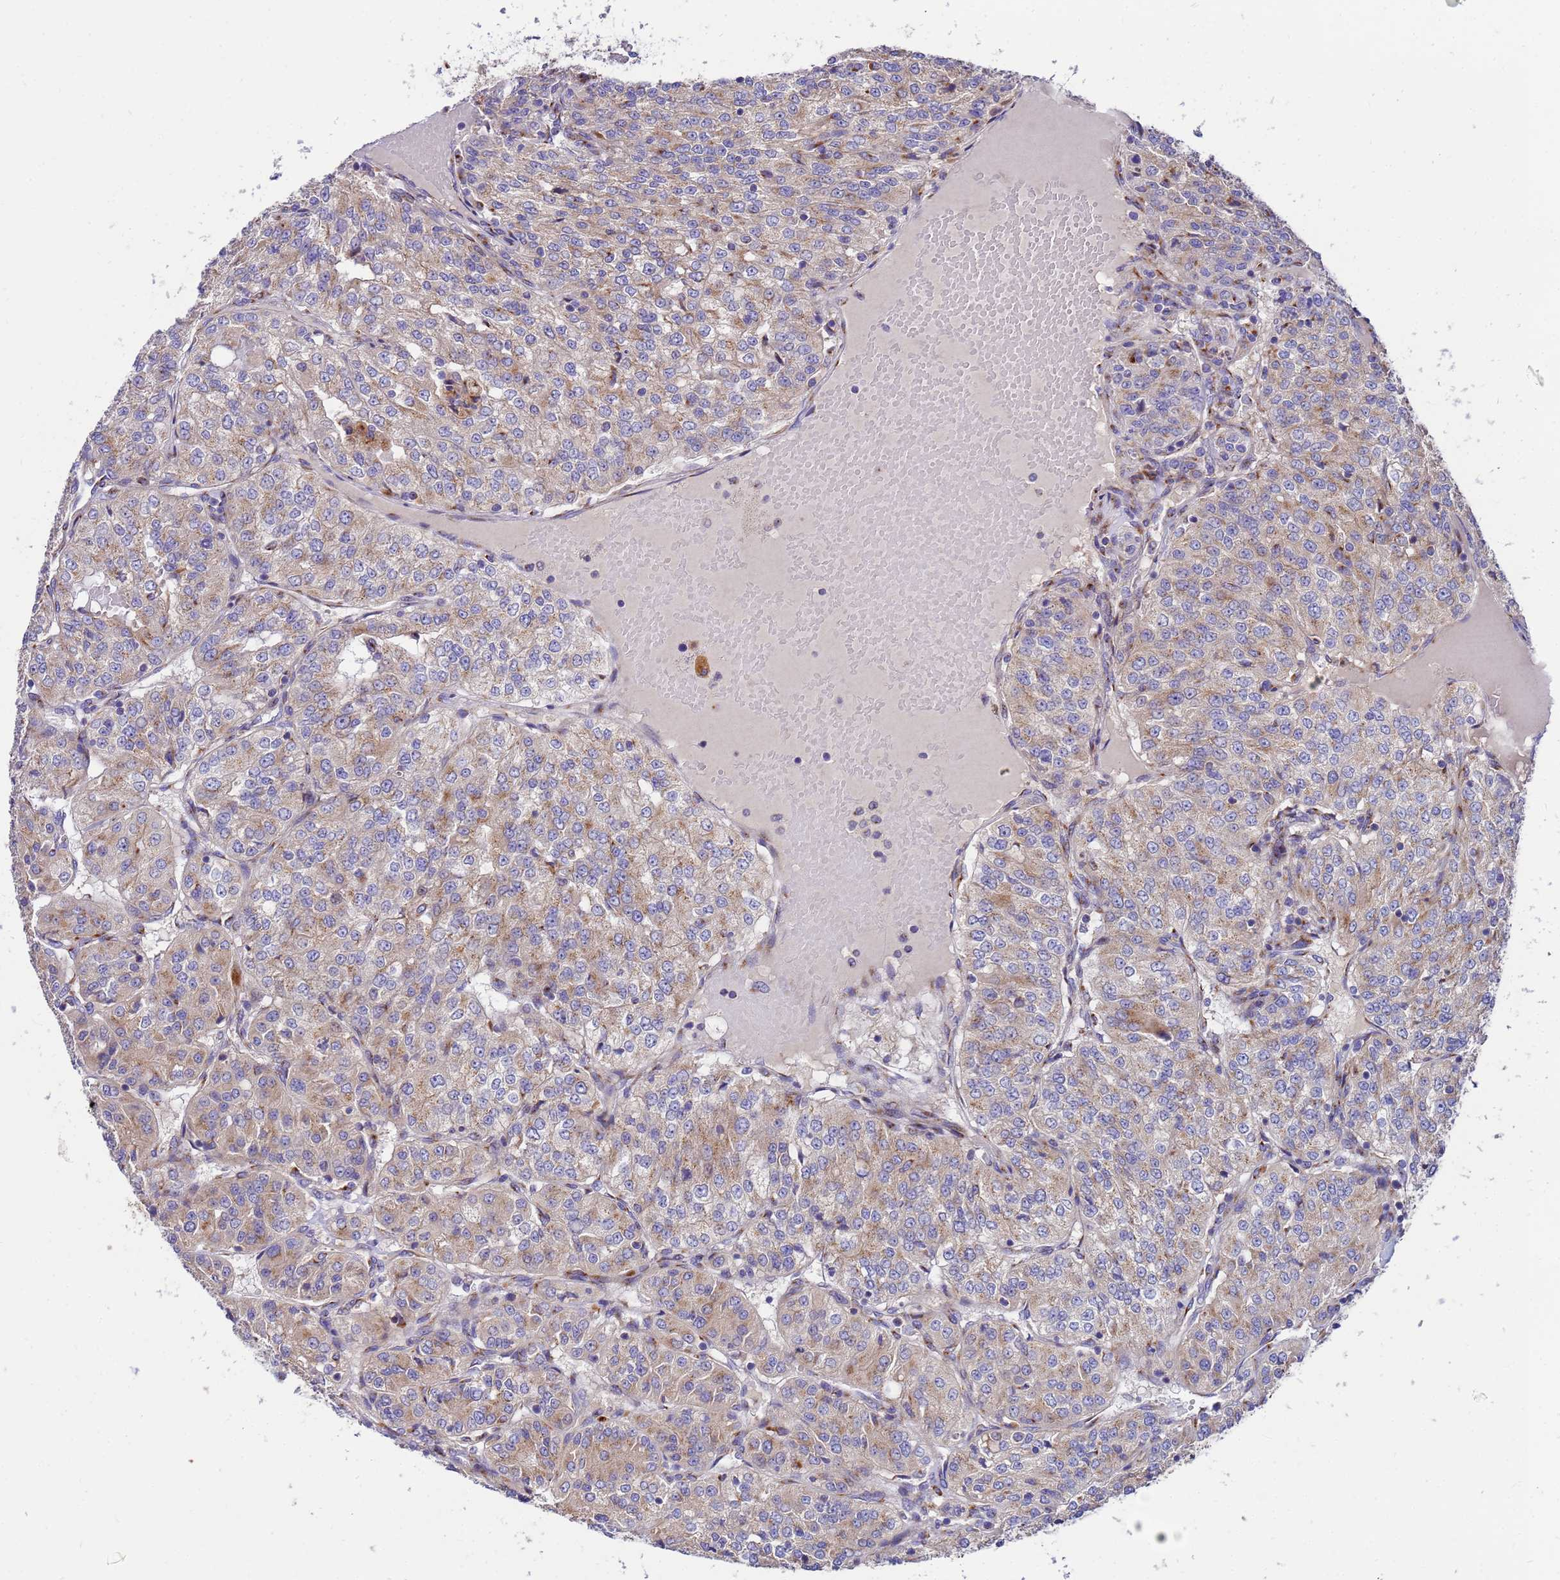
{"staining": {"intensity": "weak", "quantity": ">75%", "location": "cytoplasmic/membranous"}, "tissue": "renal cancer", "cell_type": "Tumor cells", "image_type": "cancer", "snomed": [{"axis": "morphology", "description": "Adenocarcinoma, NOS"}, {"axis": "topography", "description": "Kidney"}], "caption": "Immunohistochemistry (IHC) staining of adenocarcinoma (renal), which displays low levels of weak cytoplasmic/membranous expression in approximately >75% of tumor cells indicating weak cytoplasmic/membranous protein positivity. The staining was performed using DAB (3,3'-diaminobenzidine) (brown) for protein detection and nuclei were counterstained in hematoxylin (blue).", "gene": "HPS3", "patient": {"sex": "female", "age": 63}}